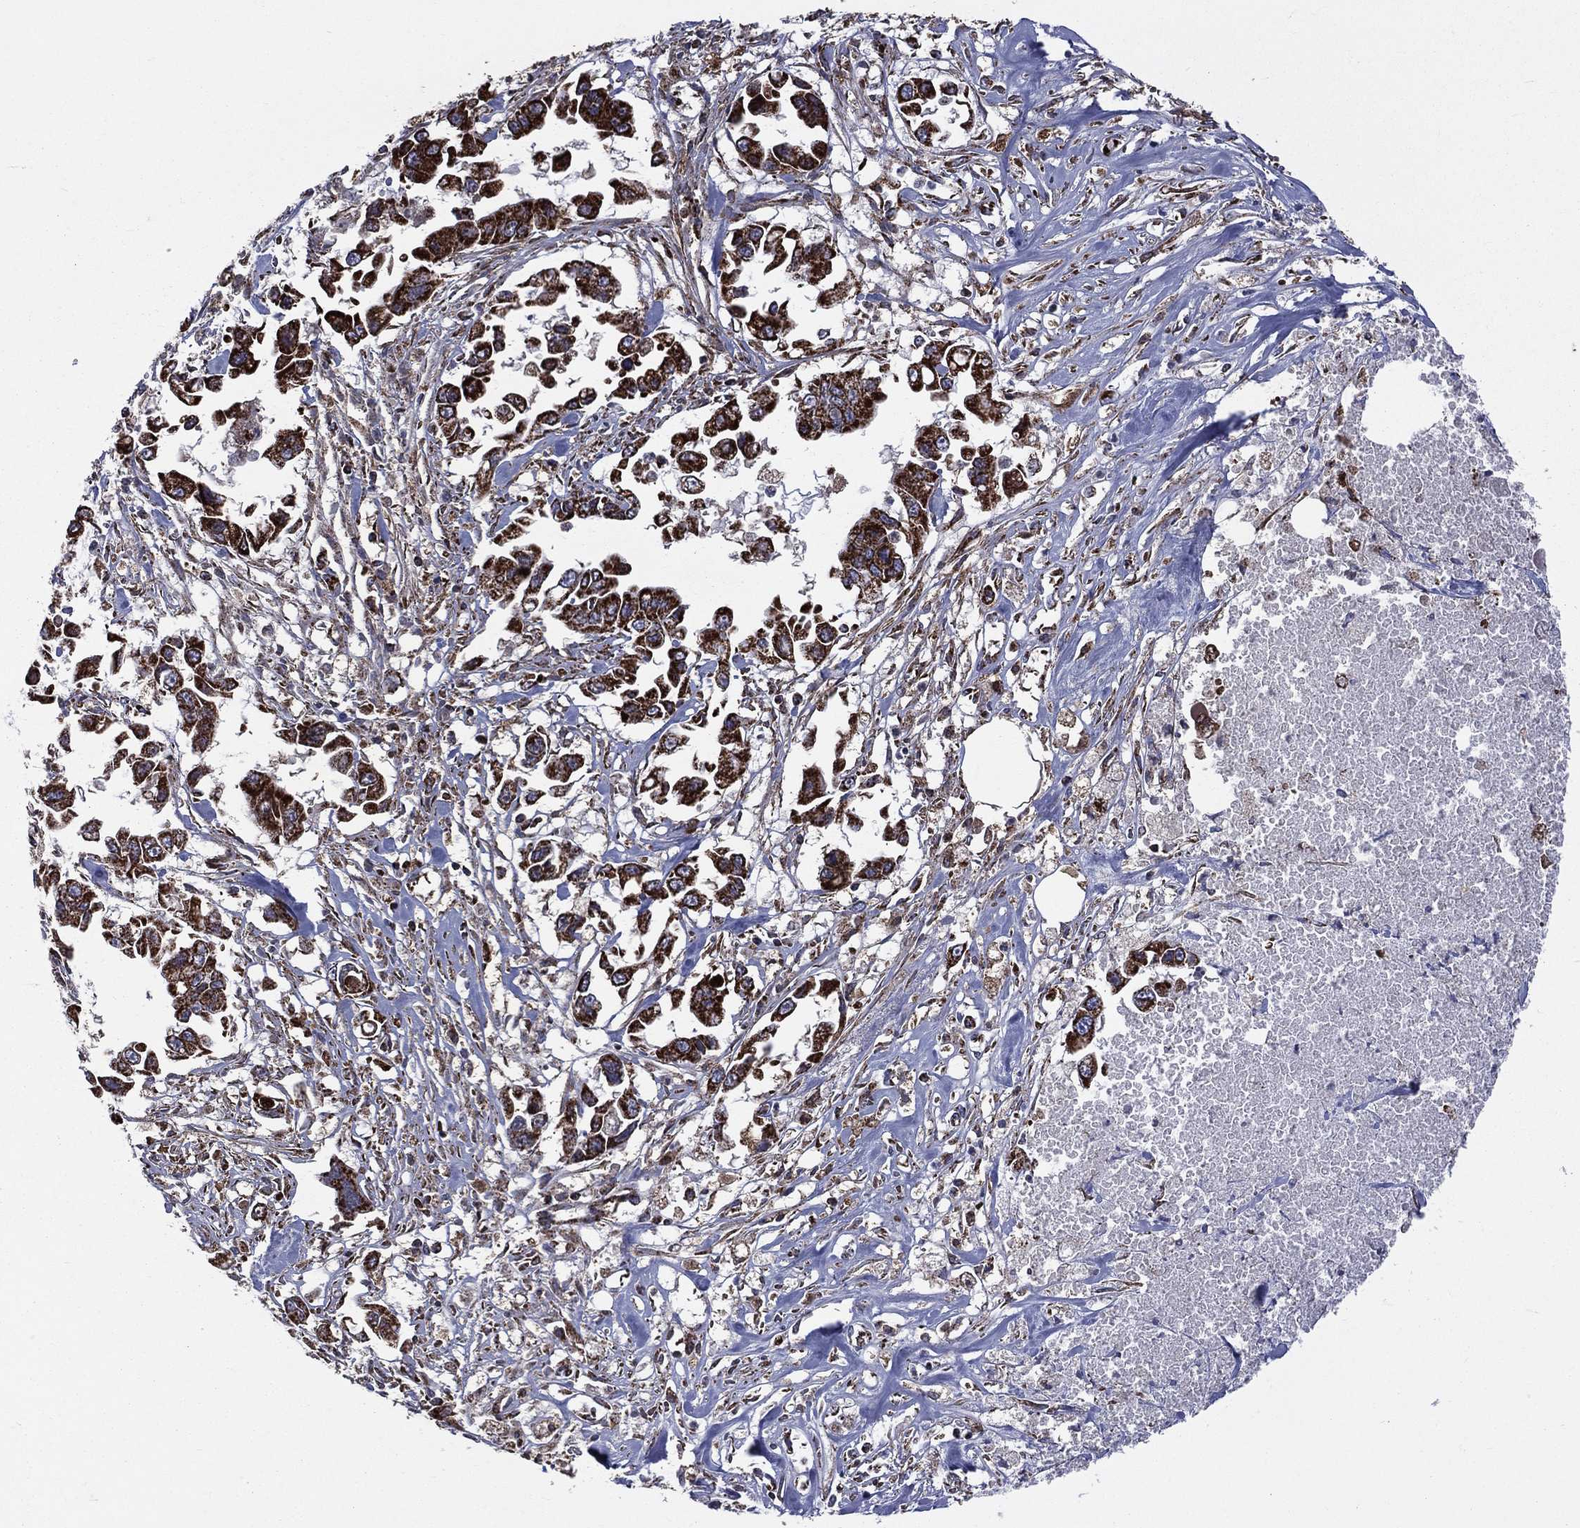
{"staining": {"intensity": "strong", "quantity": ">75%", "location": "cytoplasmic/membranous"}, "tissue": "pancreatic cancer", "cell_type": "Tumor cells", "image_type": "cancer", "snomed": [{"axis": "morphology", "description": "Adenocarcinoma, NOS"}, {"axis": "topography", "description": "Pancreas"}], "caption": "Brown immunohistochemical staining in pancreatic cancer reveals strong cytoplasmic/membranous positivity in about >75% of tumor cells.", "gene": "GOT2", "patient": {"sex": "female", "age": 83}}